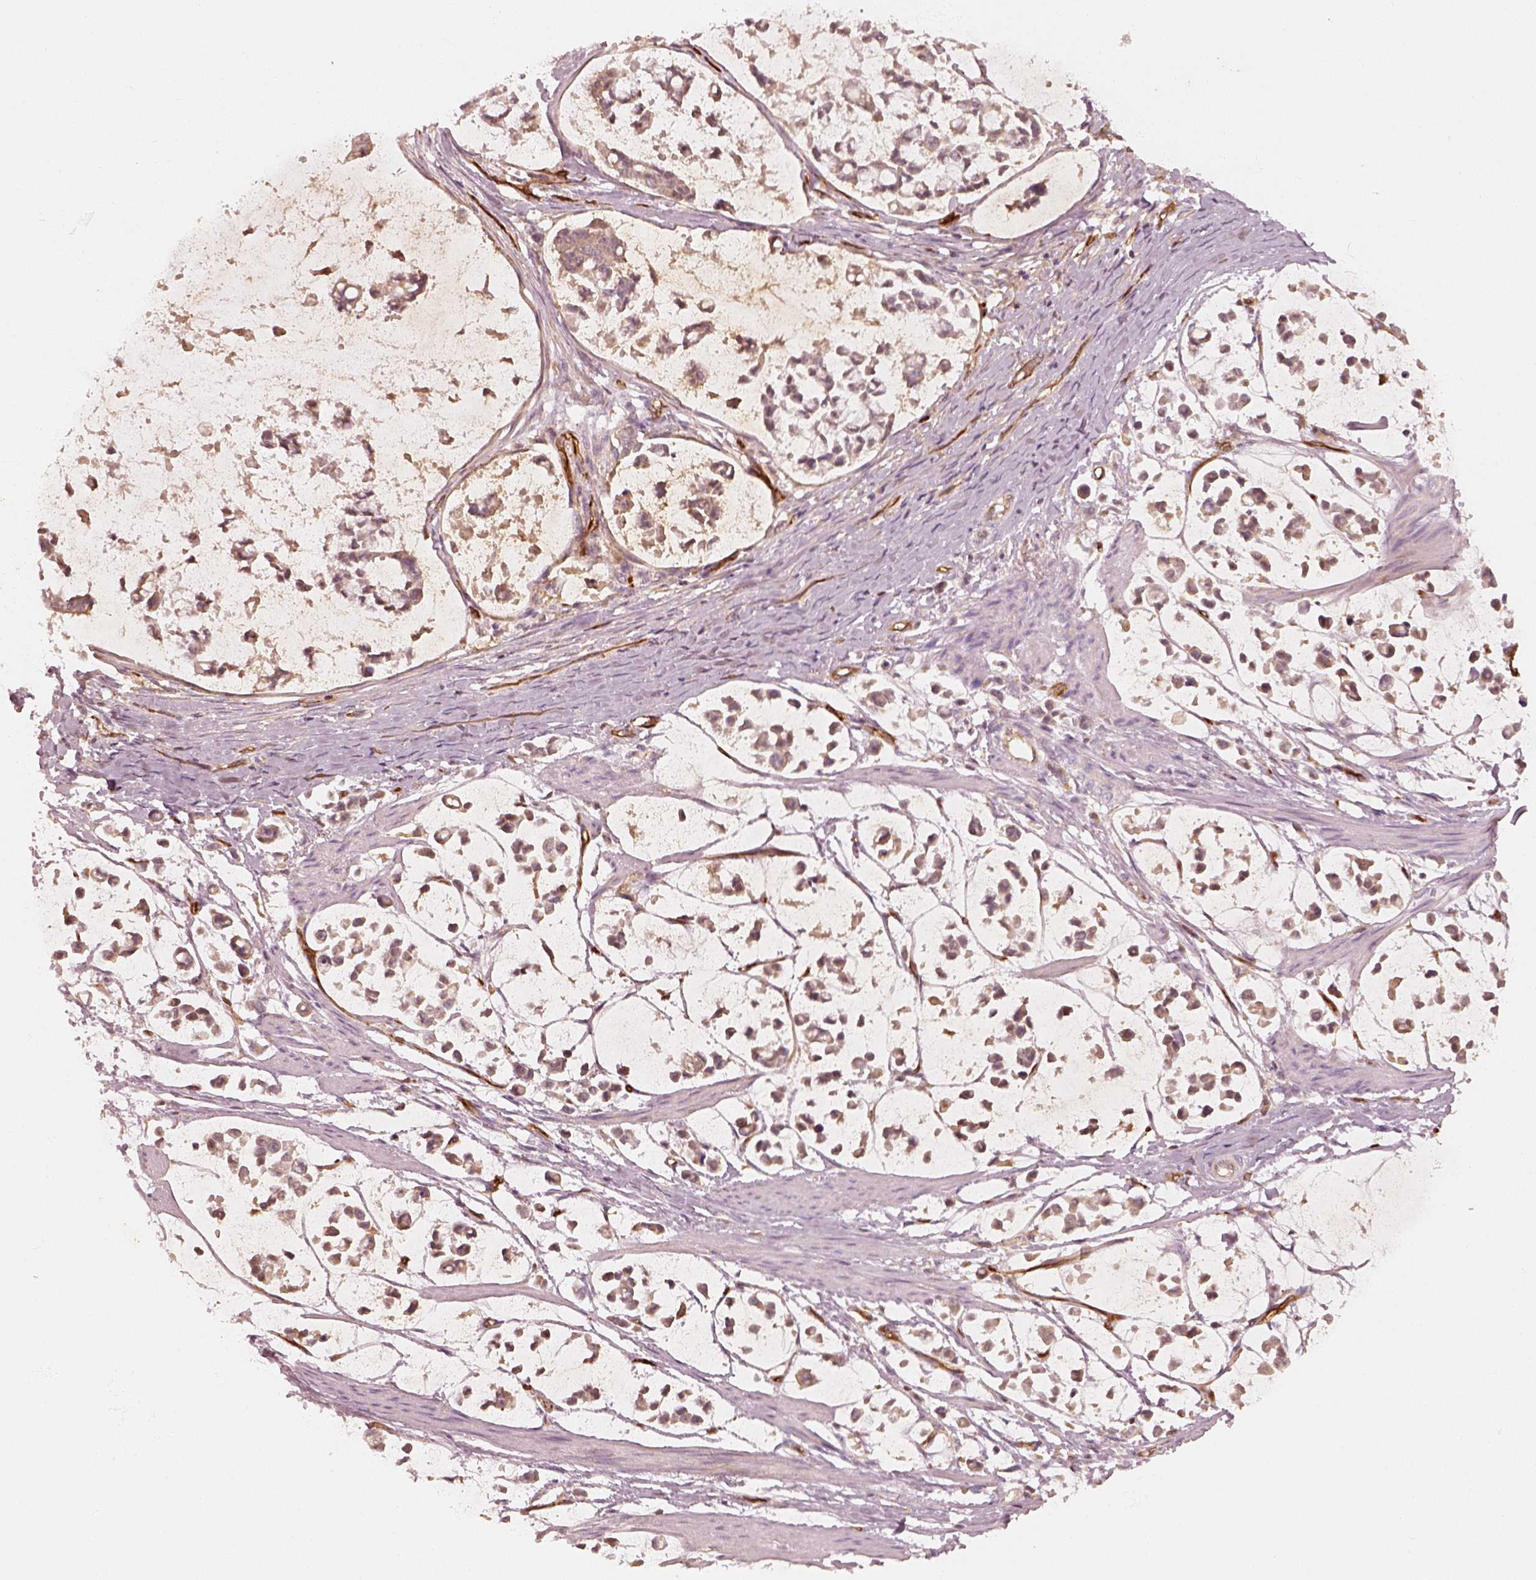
{"staining": {"intensity": "weak", "quantity": ">75%", "location": "cytoplasmic/membranous"}, "tissue": "stomach cancer", "cell_type": "Tumor cells", "image_type": "cancer", "snomed": [{"axis": "morphology", "description": "Adenocarcinoma, NOS"}, {"axis": "topography", "description": "Stomach"}], "caption": "Stomach cancer (adenocarcinoma) was stained to show a protein in brown. There is low levels of weak cytoplasmic/membranous positivity in about >75% of tumor cells.", "gene": "FSCN1", "patient": {"sex": "male", "age": 82}}